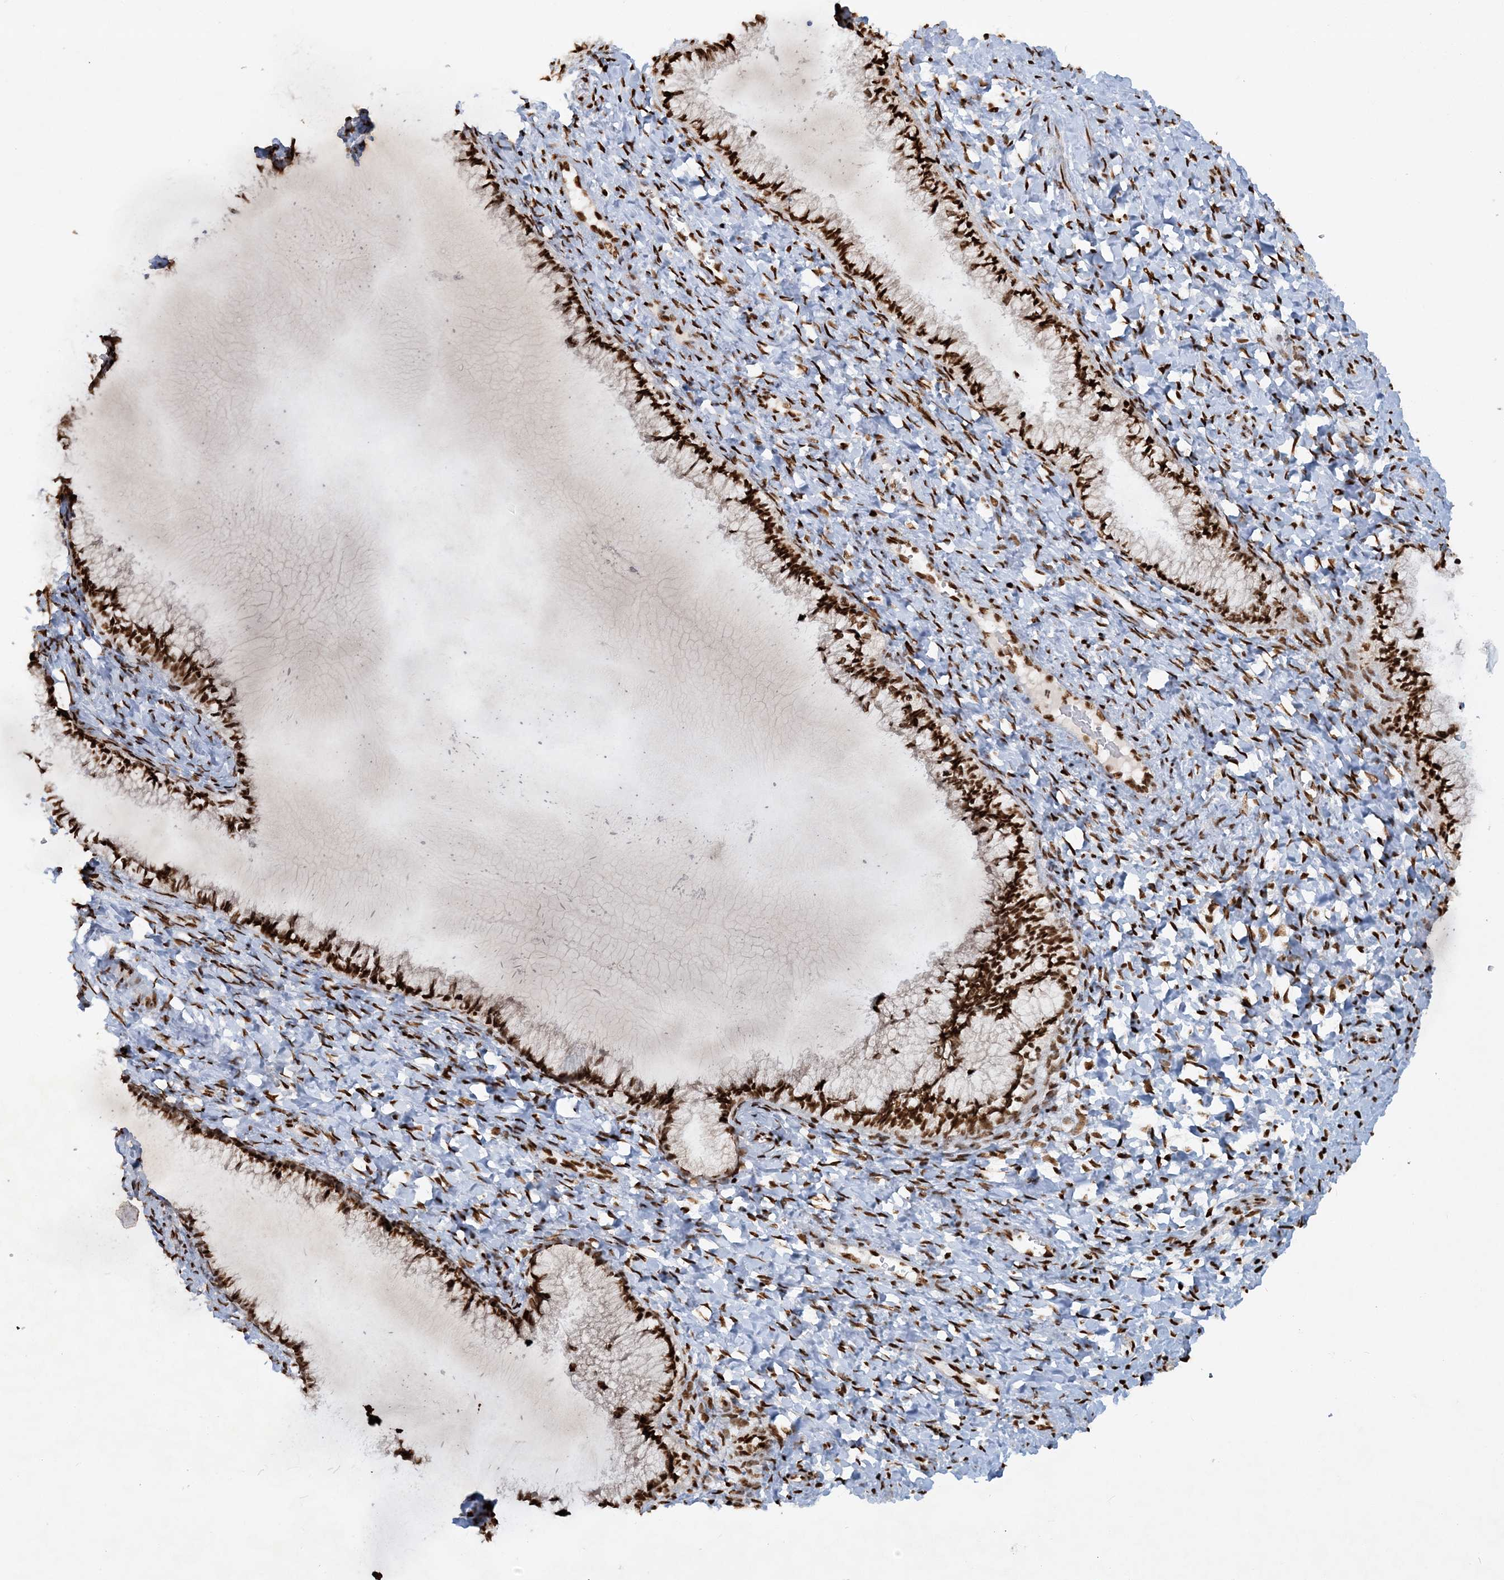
{"staining": {"intensity": "strong", "quantity": ">75%", "location": "nuclear"}, "tissue": "cervix", "cell_type": "Glandular cells", "image_type": "normal", "snomed": [{"axis": "morphology", "description": "Normal tissue, NOS"}, {"axis": "morphology", "description": "Adenocarcinoma, NOS"}, {"axis": "topography", "description": "Cervix"}], "caption": "The micrograph reveals staining of normal cervix, revealing strong nuclear protein positivity (brown color) within glandular cells.", "gene": "DELE1", "patient": {"sex": "female", "age": 29}}